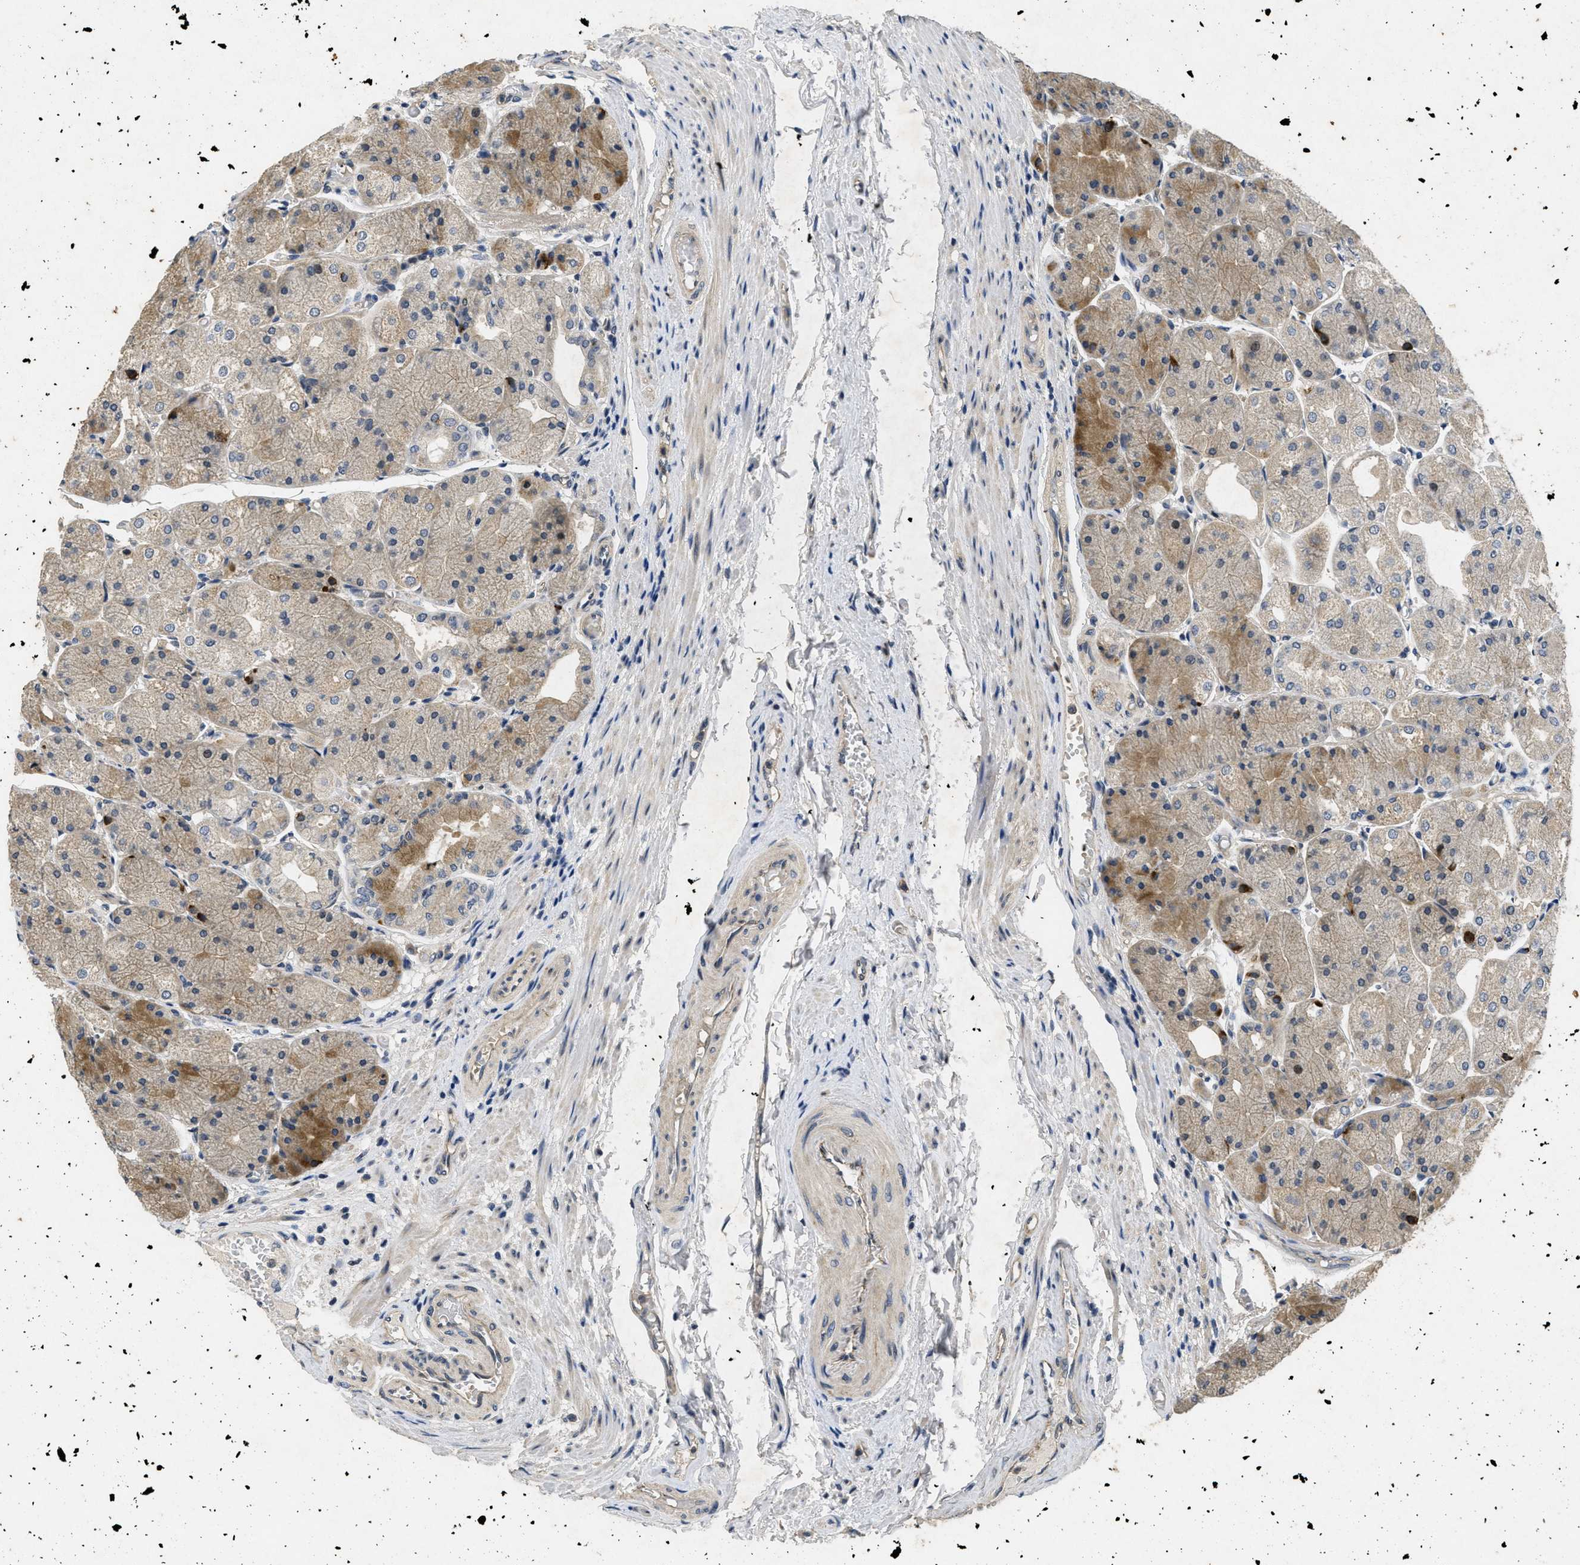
{"staining": {"intensity": "moderate", "quantity": "<25%", "location": "cytoplasmic/membranous"}, "tissue": "stomach", "cell_type": "Glandular cells", "image_type": "normal", "snomed": [{"axis": "morphology", "description": "Normal tissue, NOS"}, {"axis": "topography", "description": "Stomach, upper"}], "caption": "Stomach stained with DAB (3,3'-diaminobenzidine) IHC shows low levels of moderate cytoplasmic/membranous positivity in approximately <25% of glandular cells.", "gene": "PAPOLG", "patient": {"sex": "male", "age": 72}}